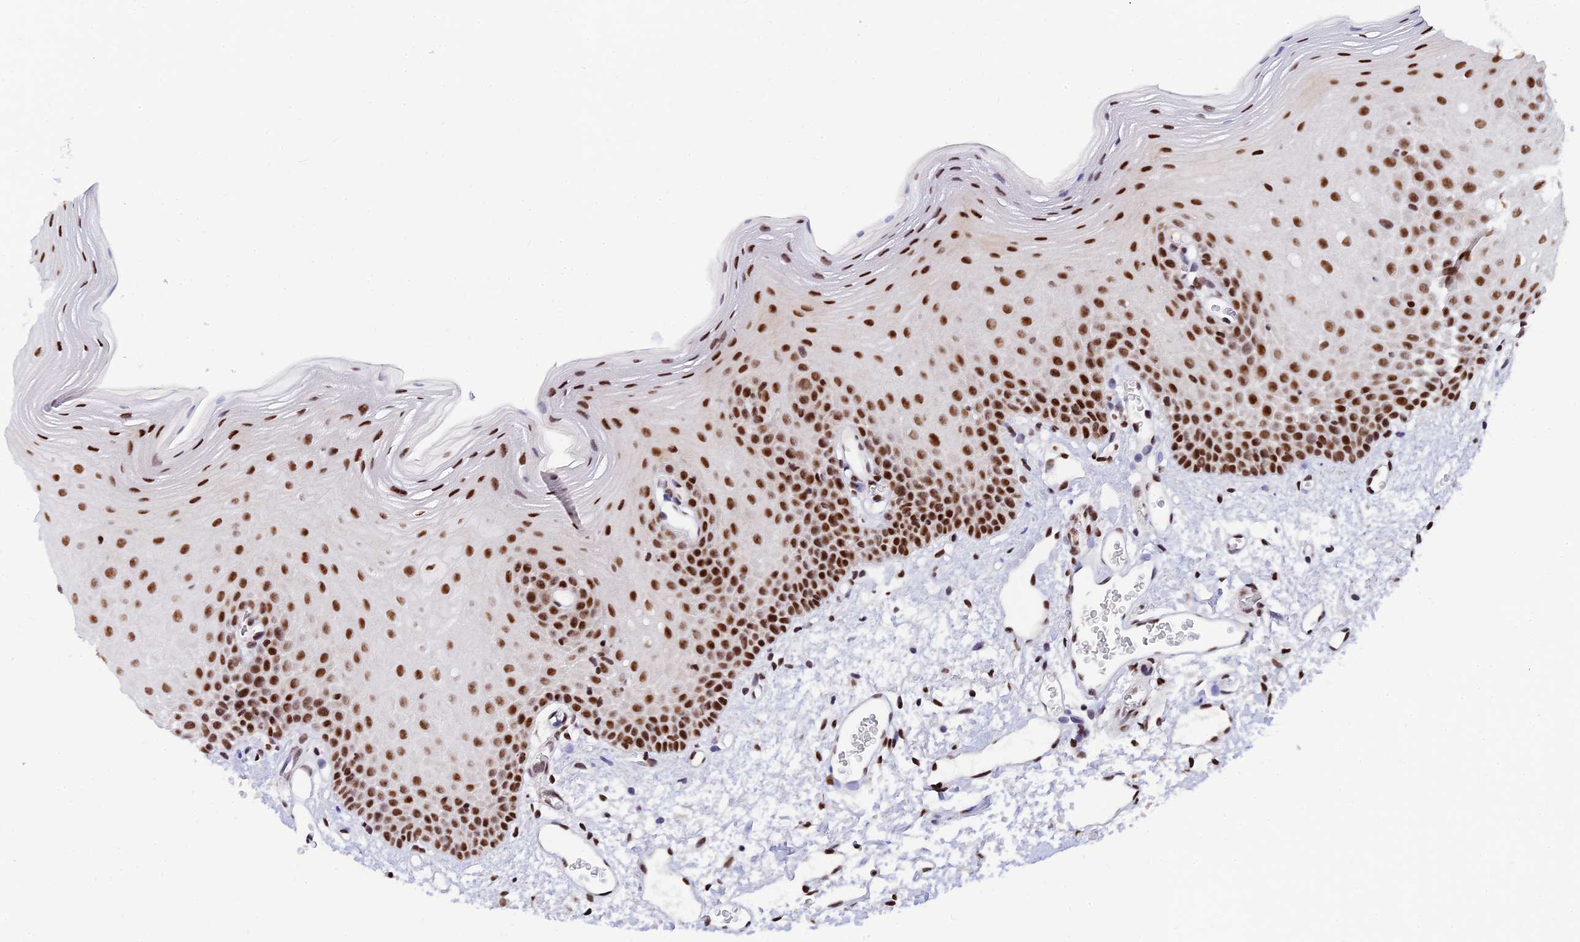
{"staining": {"intensity": "strong", "quantity": ">75%", "location": "nuclear"}, "tissue": "oral mucosa", "cell_type": "Squamous epithelial cells", "image_type": "normal", "snomed": [{"axis": "morphology", "description": "Normal tissue, NOS"}, {"axis": "topography", "description": "Oral tissue"}], "caption": "A high-resolution image shows IHC staining of normal oral mucosa, which displays strong nuclear staining in approximately >75% of squamous epithelial cells. The protein of interest is shown in brown color, while the nuclei are stained blue.", "gene": "USP22", "patient": {"sex": "female", "age": 70}}